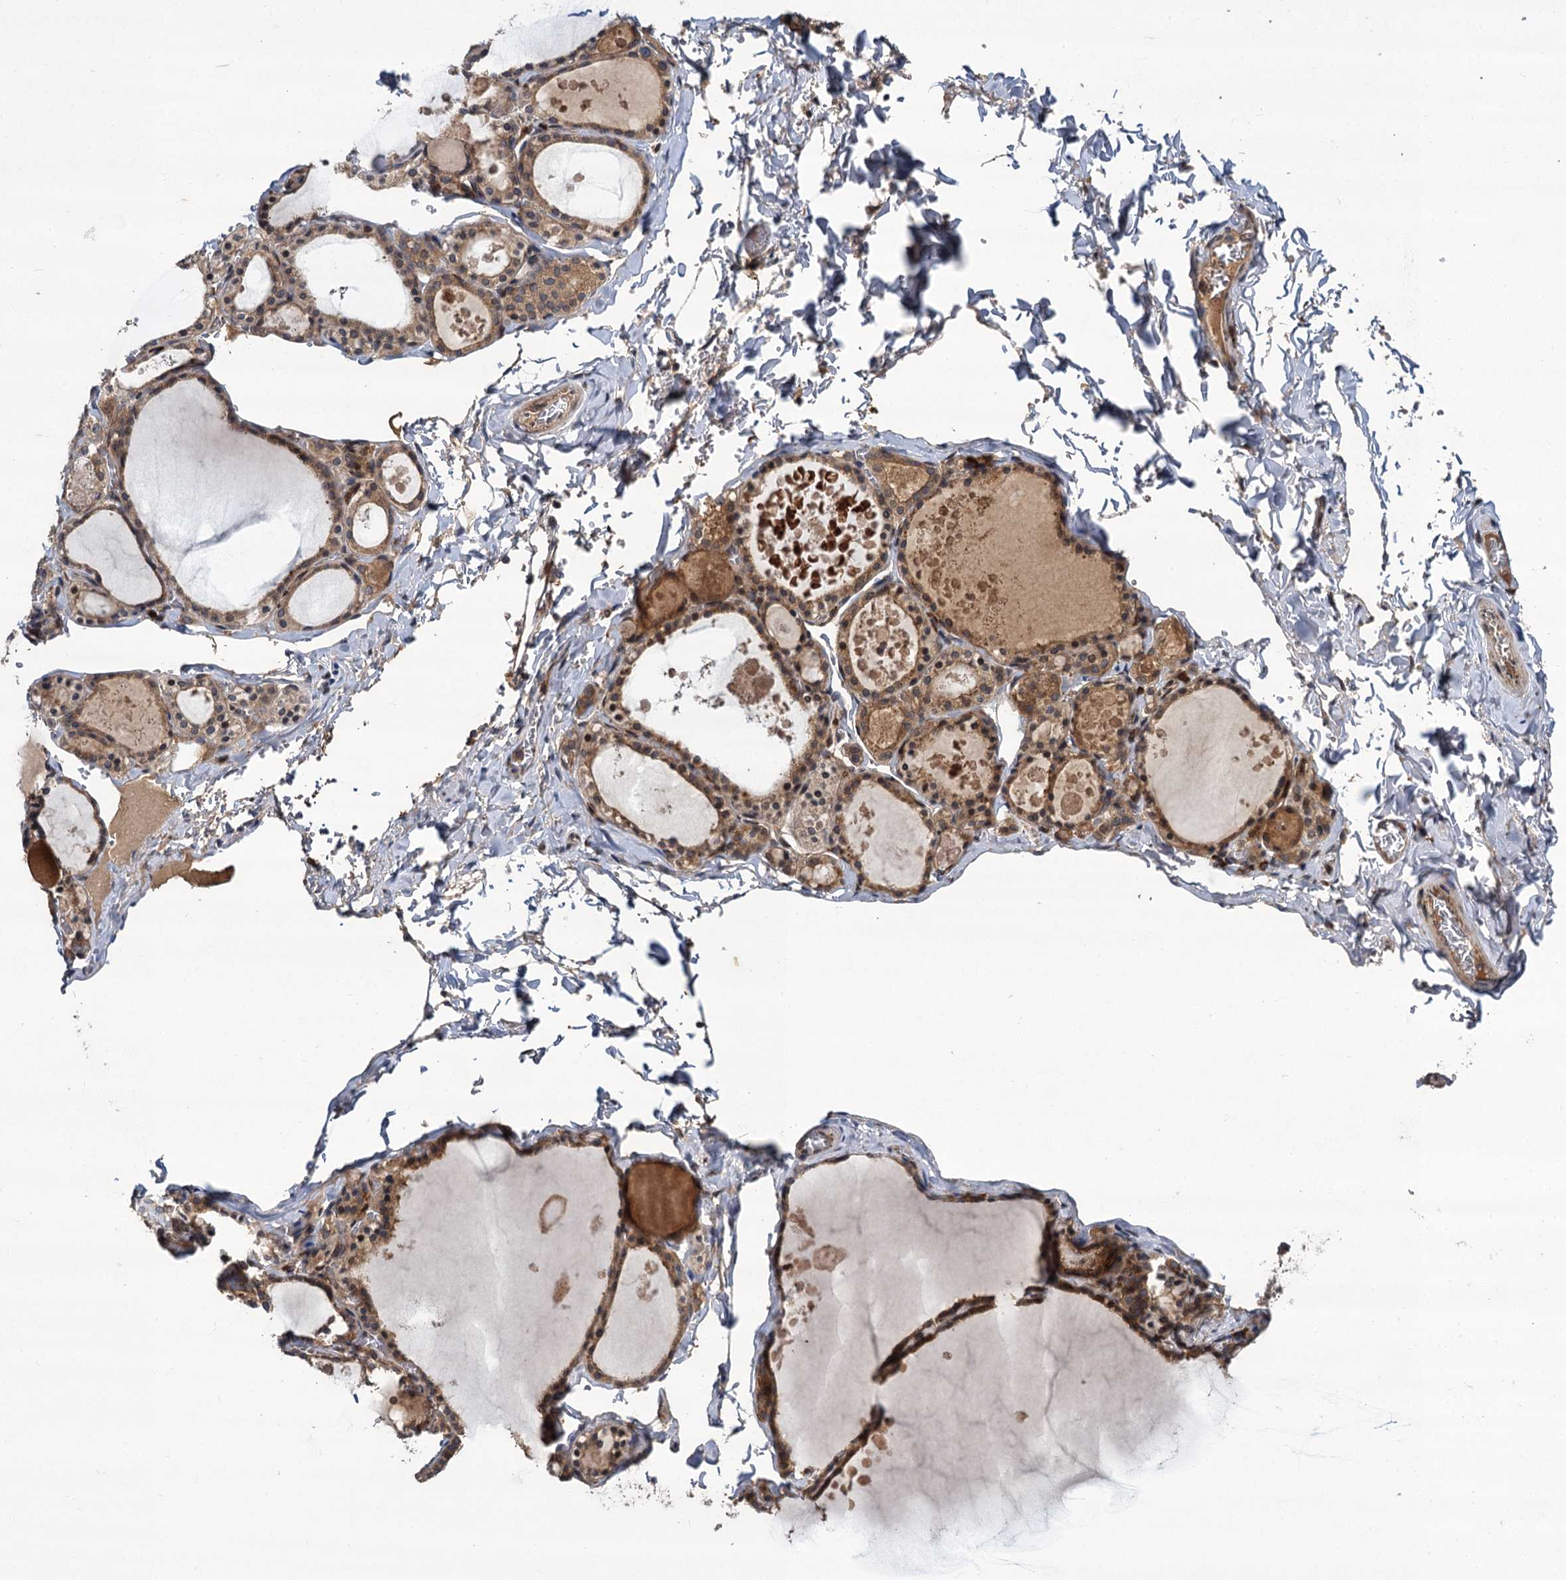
{"staining": {"intensity": "moderate", "quantity": ">75%", "location": "cytoplasmic/membranous"}, "tissue": "thyroid gland", "cell_type": "Glandular cells", "image_type": "normal", "snomed": [{"axis": "morphology", "description": "Normal tissue, NOS"}, {"axis": "topography", "description": "Thyroid gland"}], "caption": "Thyroid gland stained with DAB immunohistochemistry (IHC) shows medium levels of moderate cytoplasmic/membranous staining in about >75% of glandular cells. (Brightfield microscopy of DAB IHC at high magnification).", "gene": "INPPL1", "patient": {"sex": "male", "age": 56}}